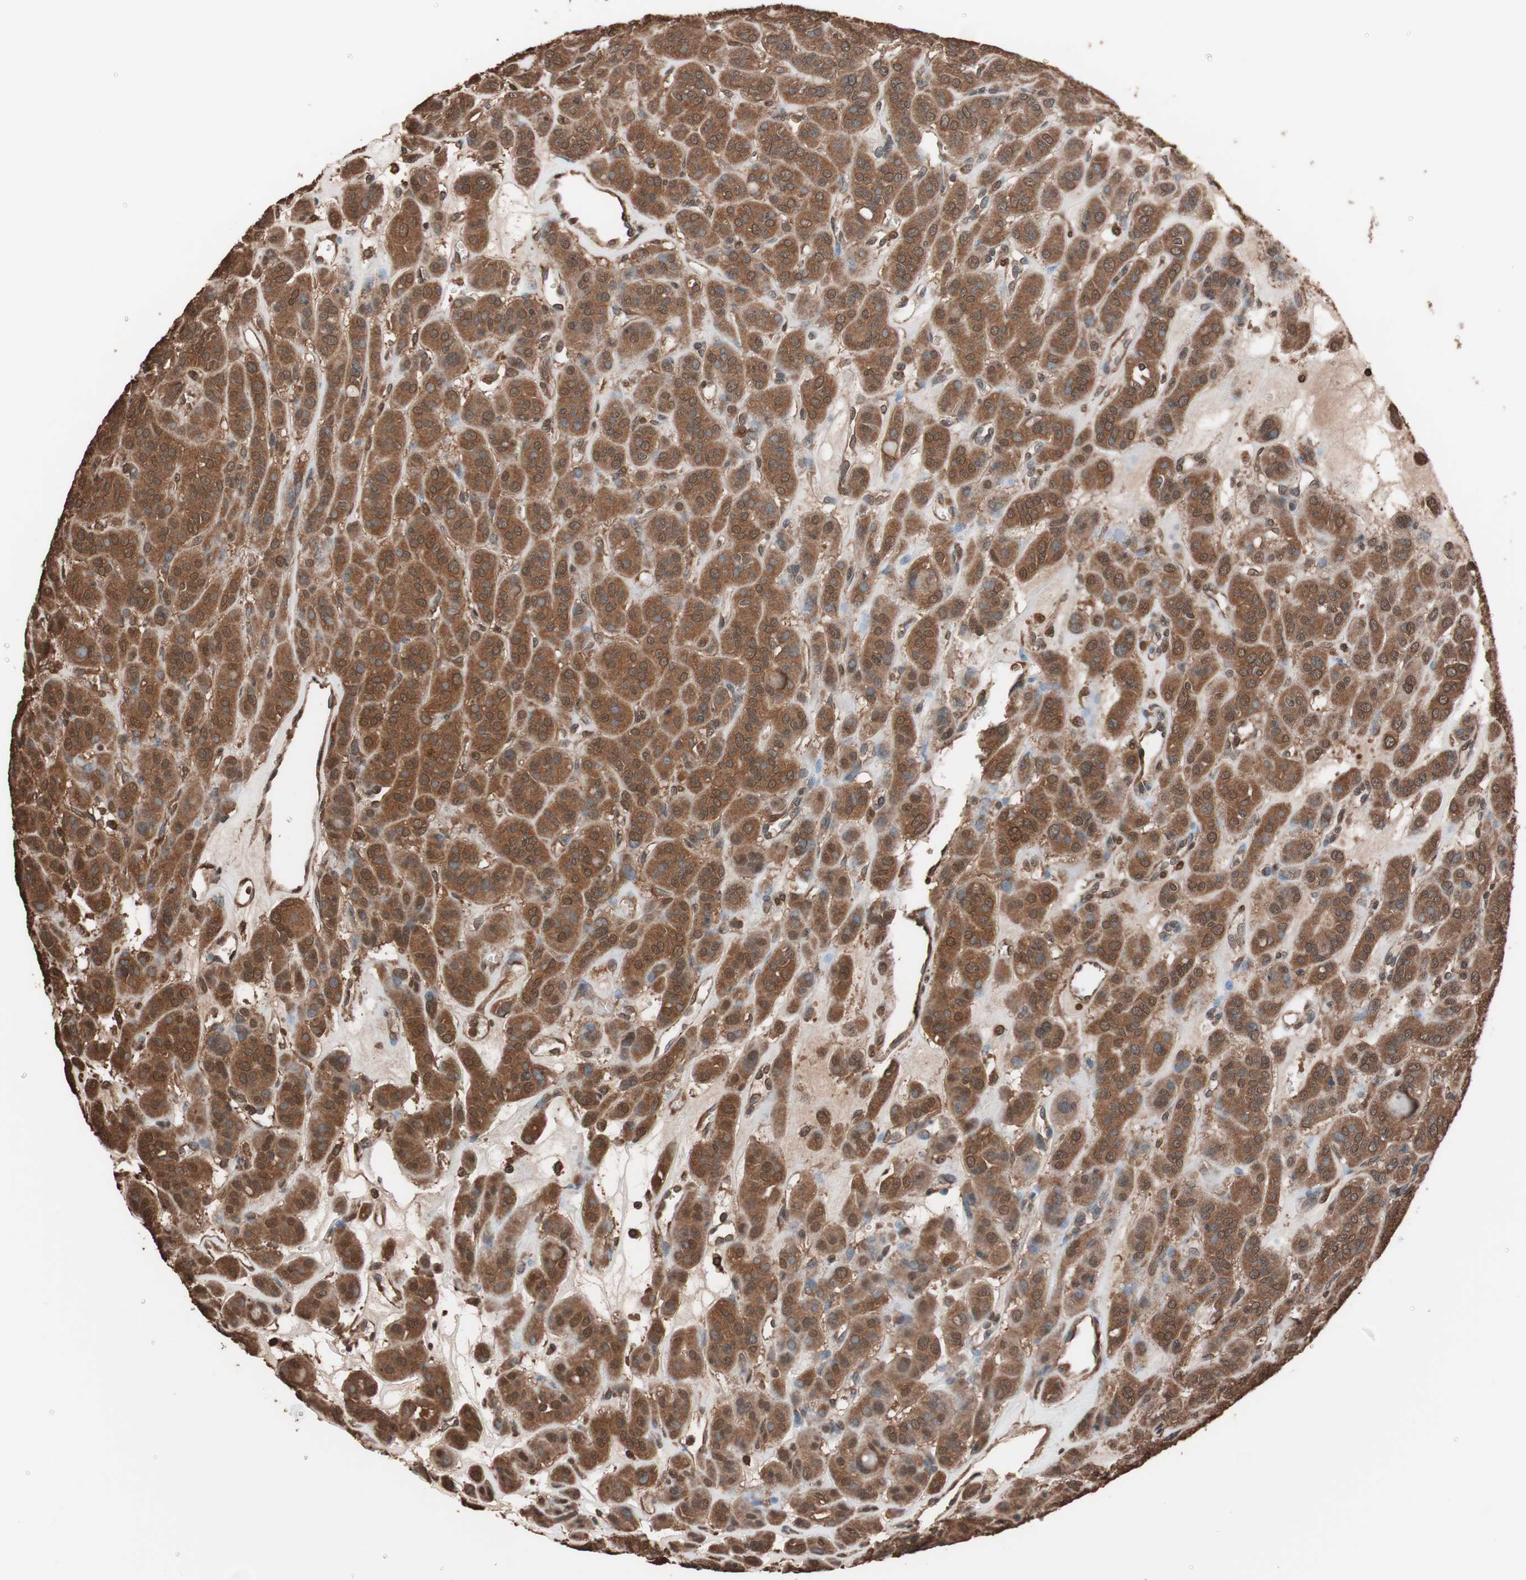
{"staining": {"intensity": "strong", "quantity": ">75%", "location": "cytoplasmic/membranous,nuclear"}, "tissue": "thyroid cancer", "cell_type": "Tumor cells", "image_type": "cancer", "snomed": [{"axis": "morphology", "description": "Follicular adenoma carcinoma, NOS"}, {"axis": "topography", "description": "Thyroid gland"}], "caption": "Tumor cells exhibit high levels of strong cytoplasmic/membranous and nuclear staining in about >75% of cells in thyroid cancer.", "gene": "CALM2", "patient": {"sex": "female", "age": 71}}